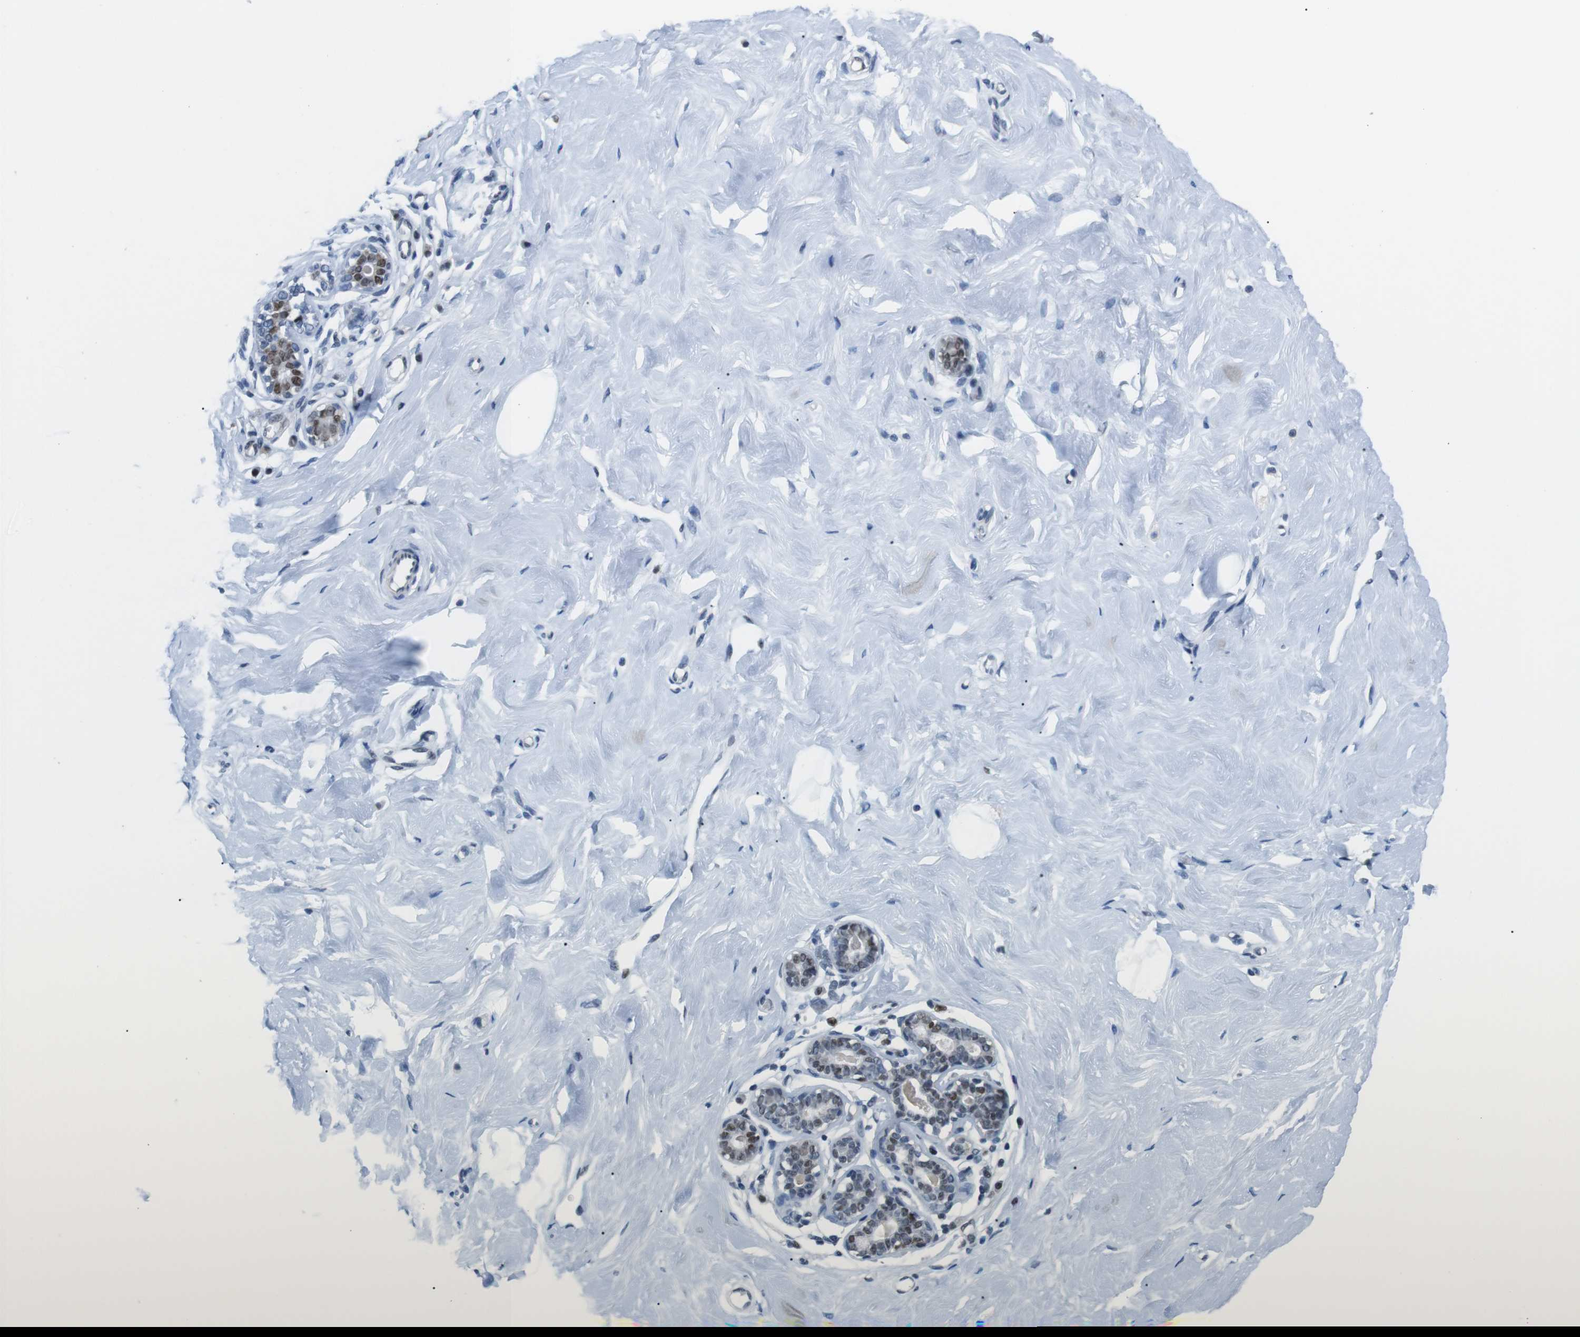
{"staining": {"intensity": "negative", "quantity": "none", "location": "none"}, "tissue": "breast", "cell_type": "Adipocytes", "image_type": "normal", "snomed": [{"axis": "morphology", "description": "Normal tissue, NOS"}, {"axis": "topography", "description": "Breast"}], "caption": "DAB (3,3'-diaminobenzidine) immunohistochemical staining of benign breast demonstrates no significant expression in adipocytes.", "gene": "PSME3", "patient": {"sex": "female", "age": 23}}